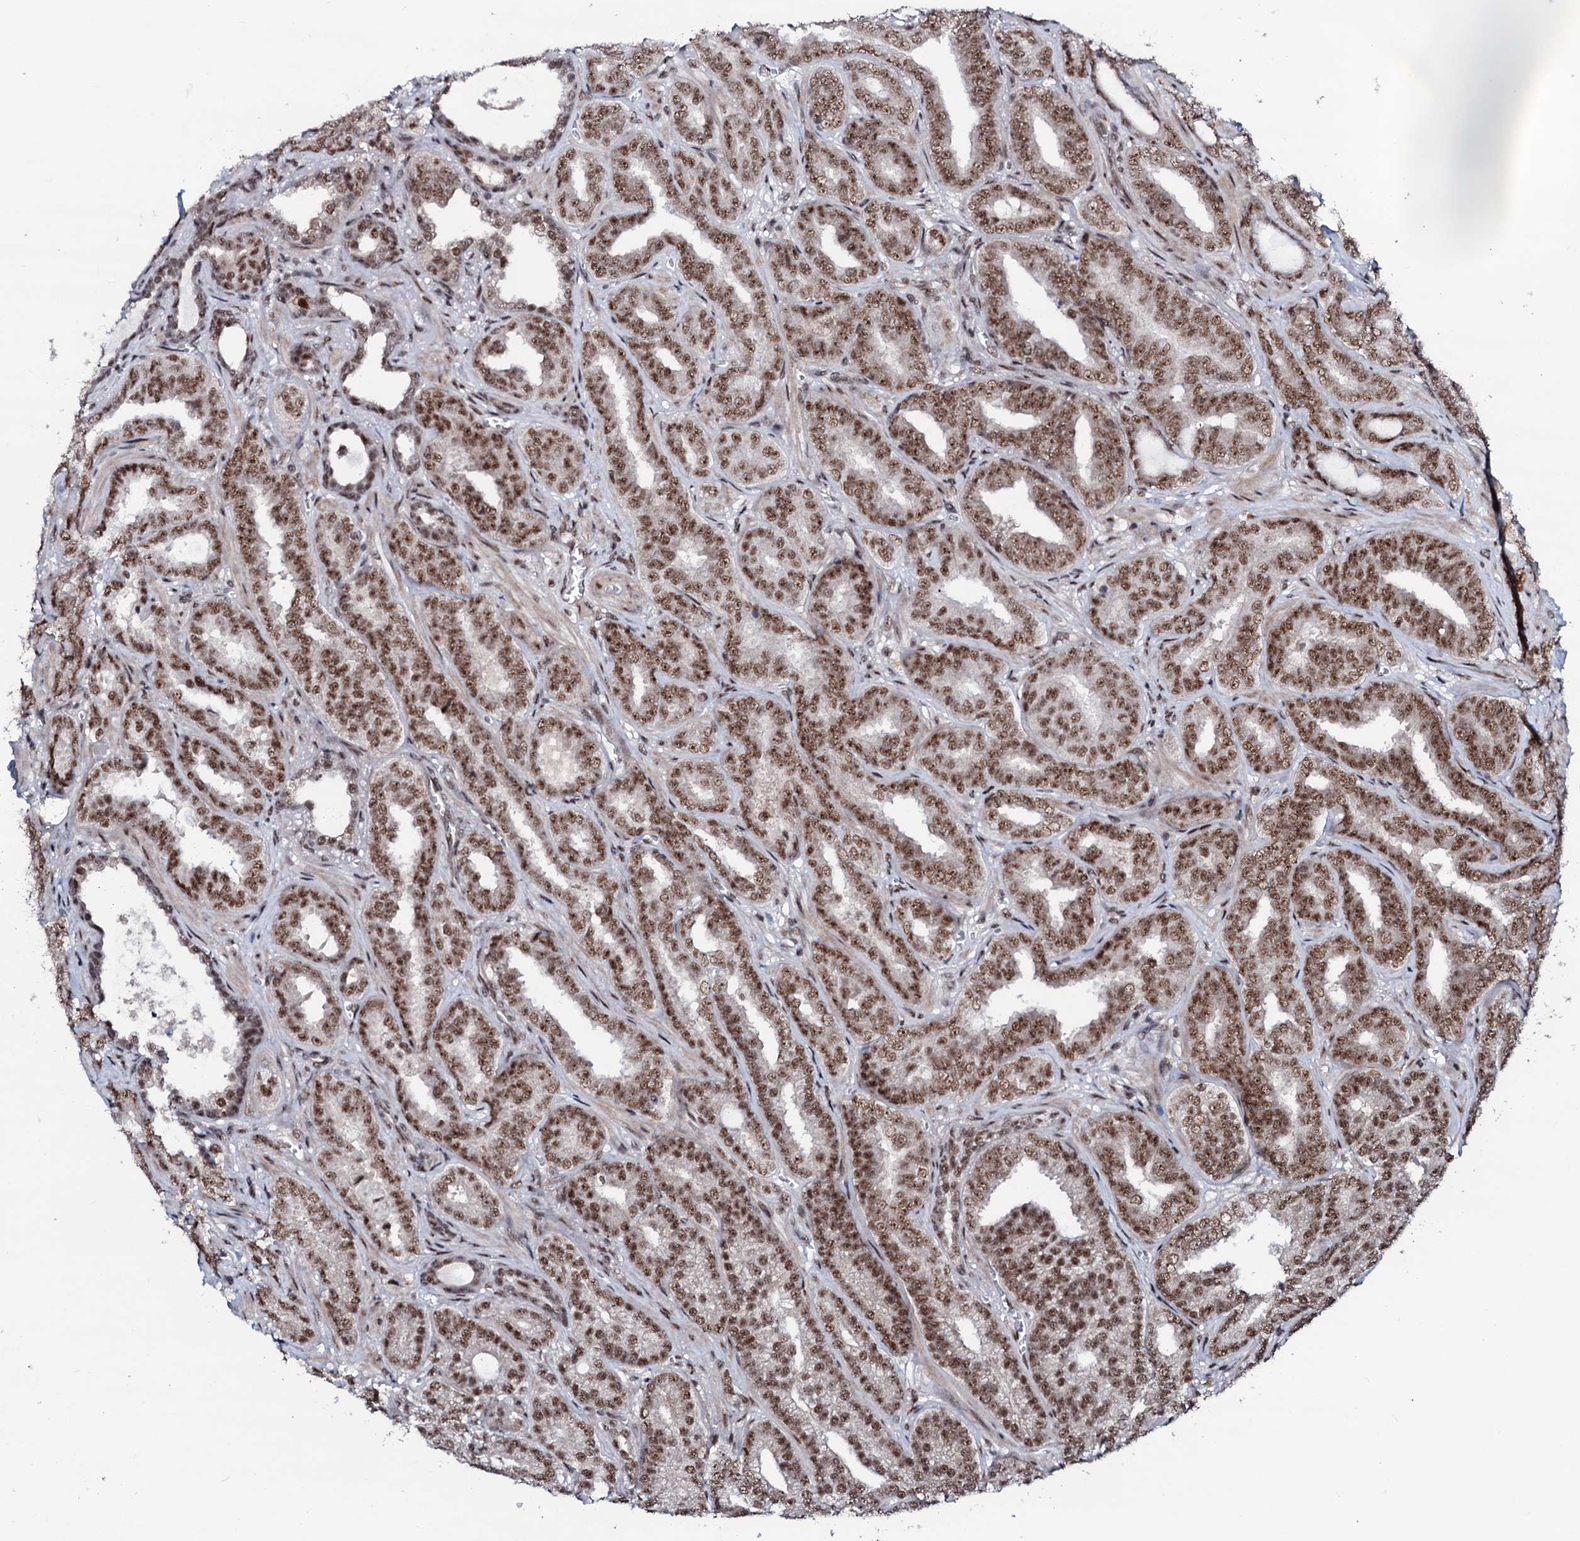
{"staining": {"intensity": "moderate", "quantity": ">75%", "location": "nuclear"}, "tissue": "prostate cancer", "cell_type": "Tumor cells", "image_type": "cancer", "snomed": [{"axis": "morphology", "description": "Adenocarcinoma, High grade"}, {"axis": "topography", "description": "Prostate and seminal vesicle, NOS"}], "caption": "This micrograph reveals IHC staining of prostate cancer (high-grade adenocarcinoma), with medium moderate nuclear staining in approximately >75% of tumor cells.", "gene": "PRPF18", "patient": {"sex": "male", "age": 67}}